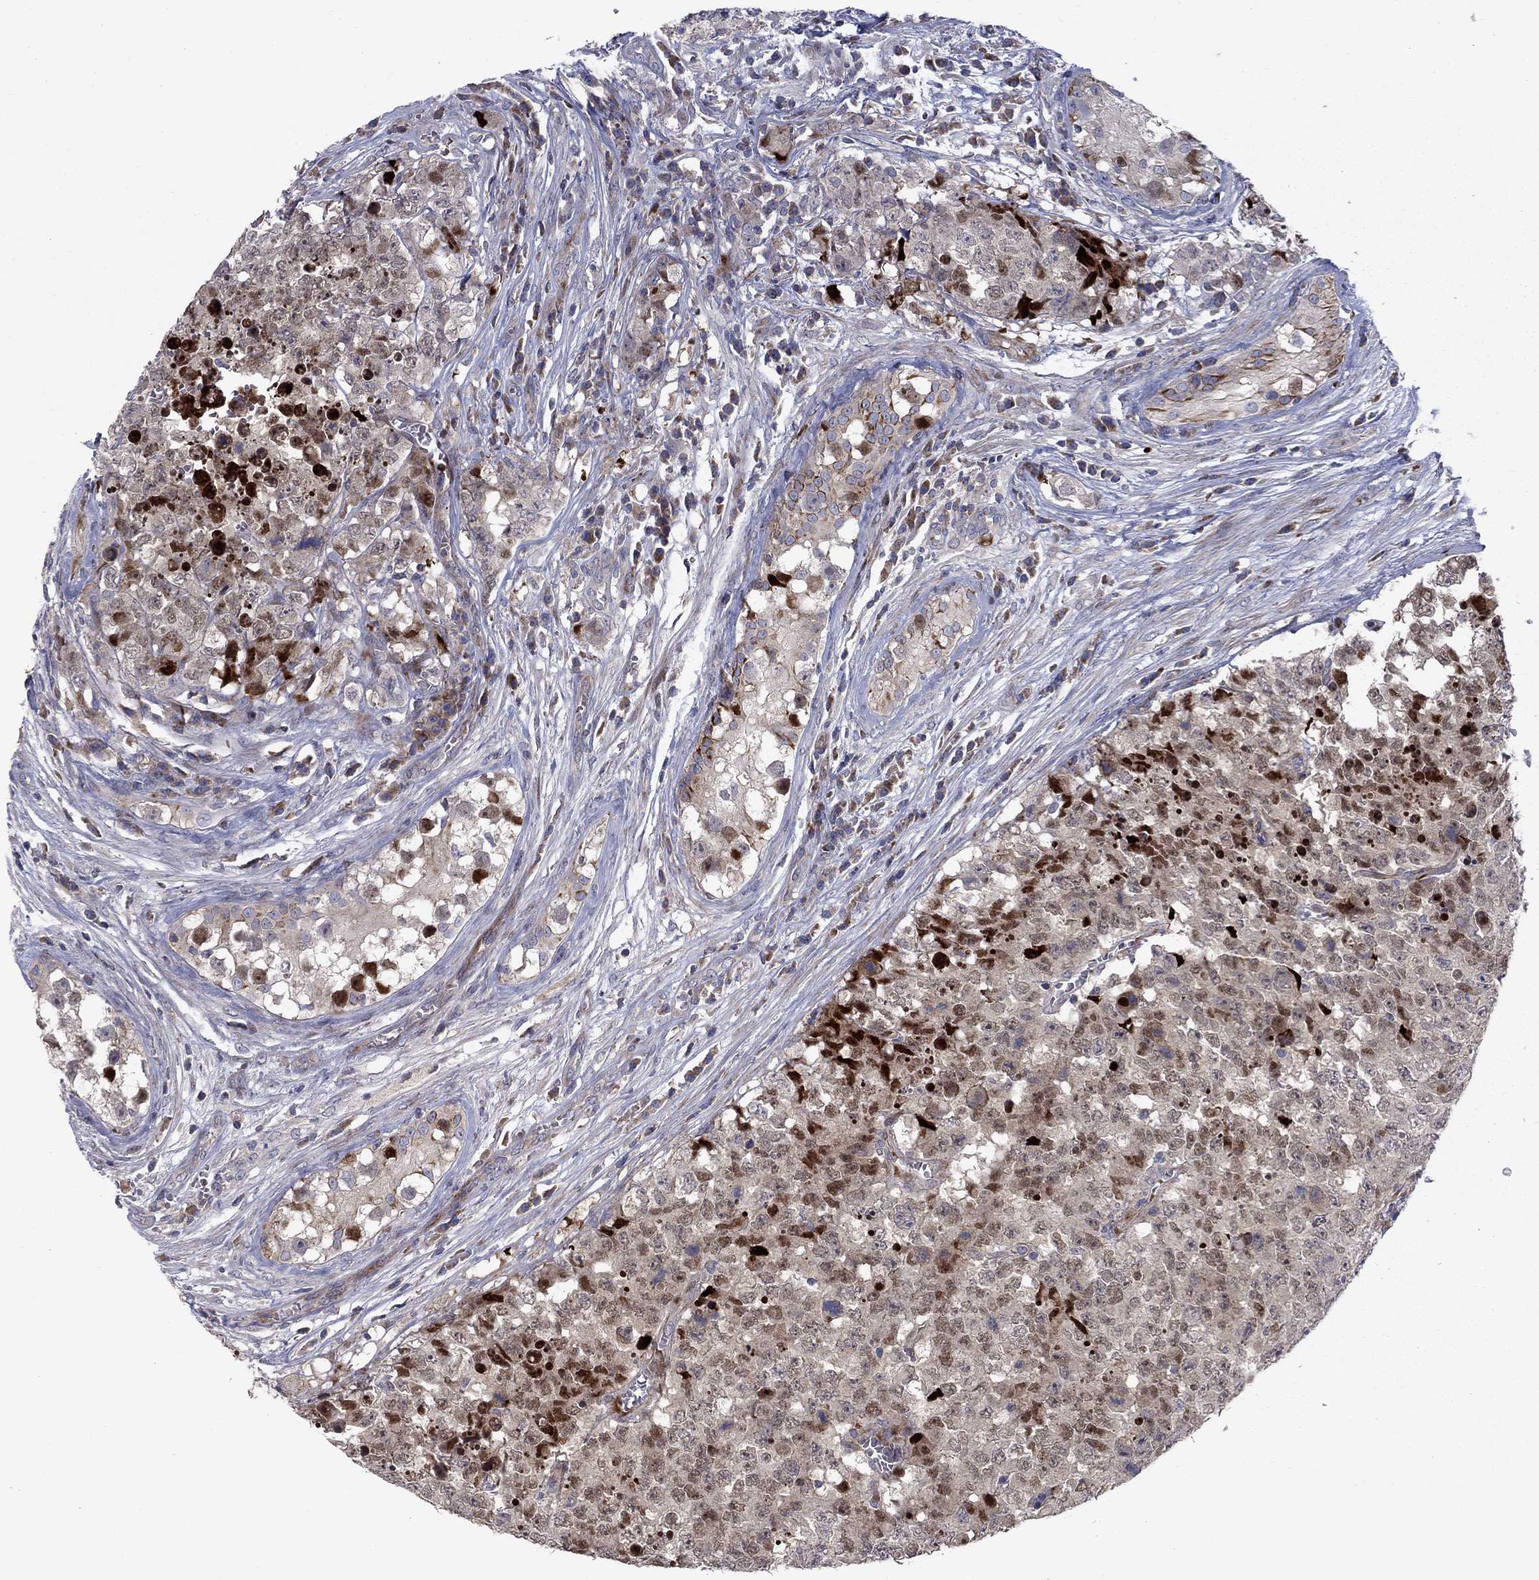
{"staining": {"intensity": "moderate", "quantity": "<25%", "location": "nuclear"}, "tissue": "testis cancer", "cell_type": "Tumor cells", "image_type": "cancer", "snomed": [{"axis": "morphology", "description": "Carcinoma, Embryonal, NOS"}, {"axis": "topography", "description": "Testis"}], "caption": "Moderate nuclear positivity for a protein is appreciated in about <25% of tumor cells of testis embryonal carcinoma using immunohistochemistry (IHC).", "gene": "MIOS", "patient": {"sex": "male", "age": 23}}